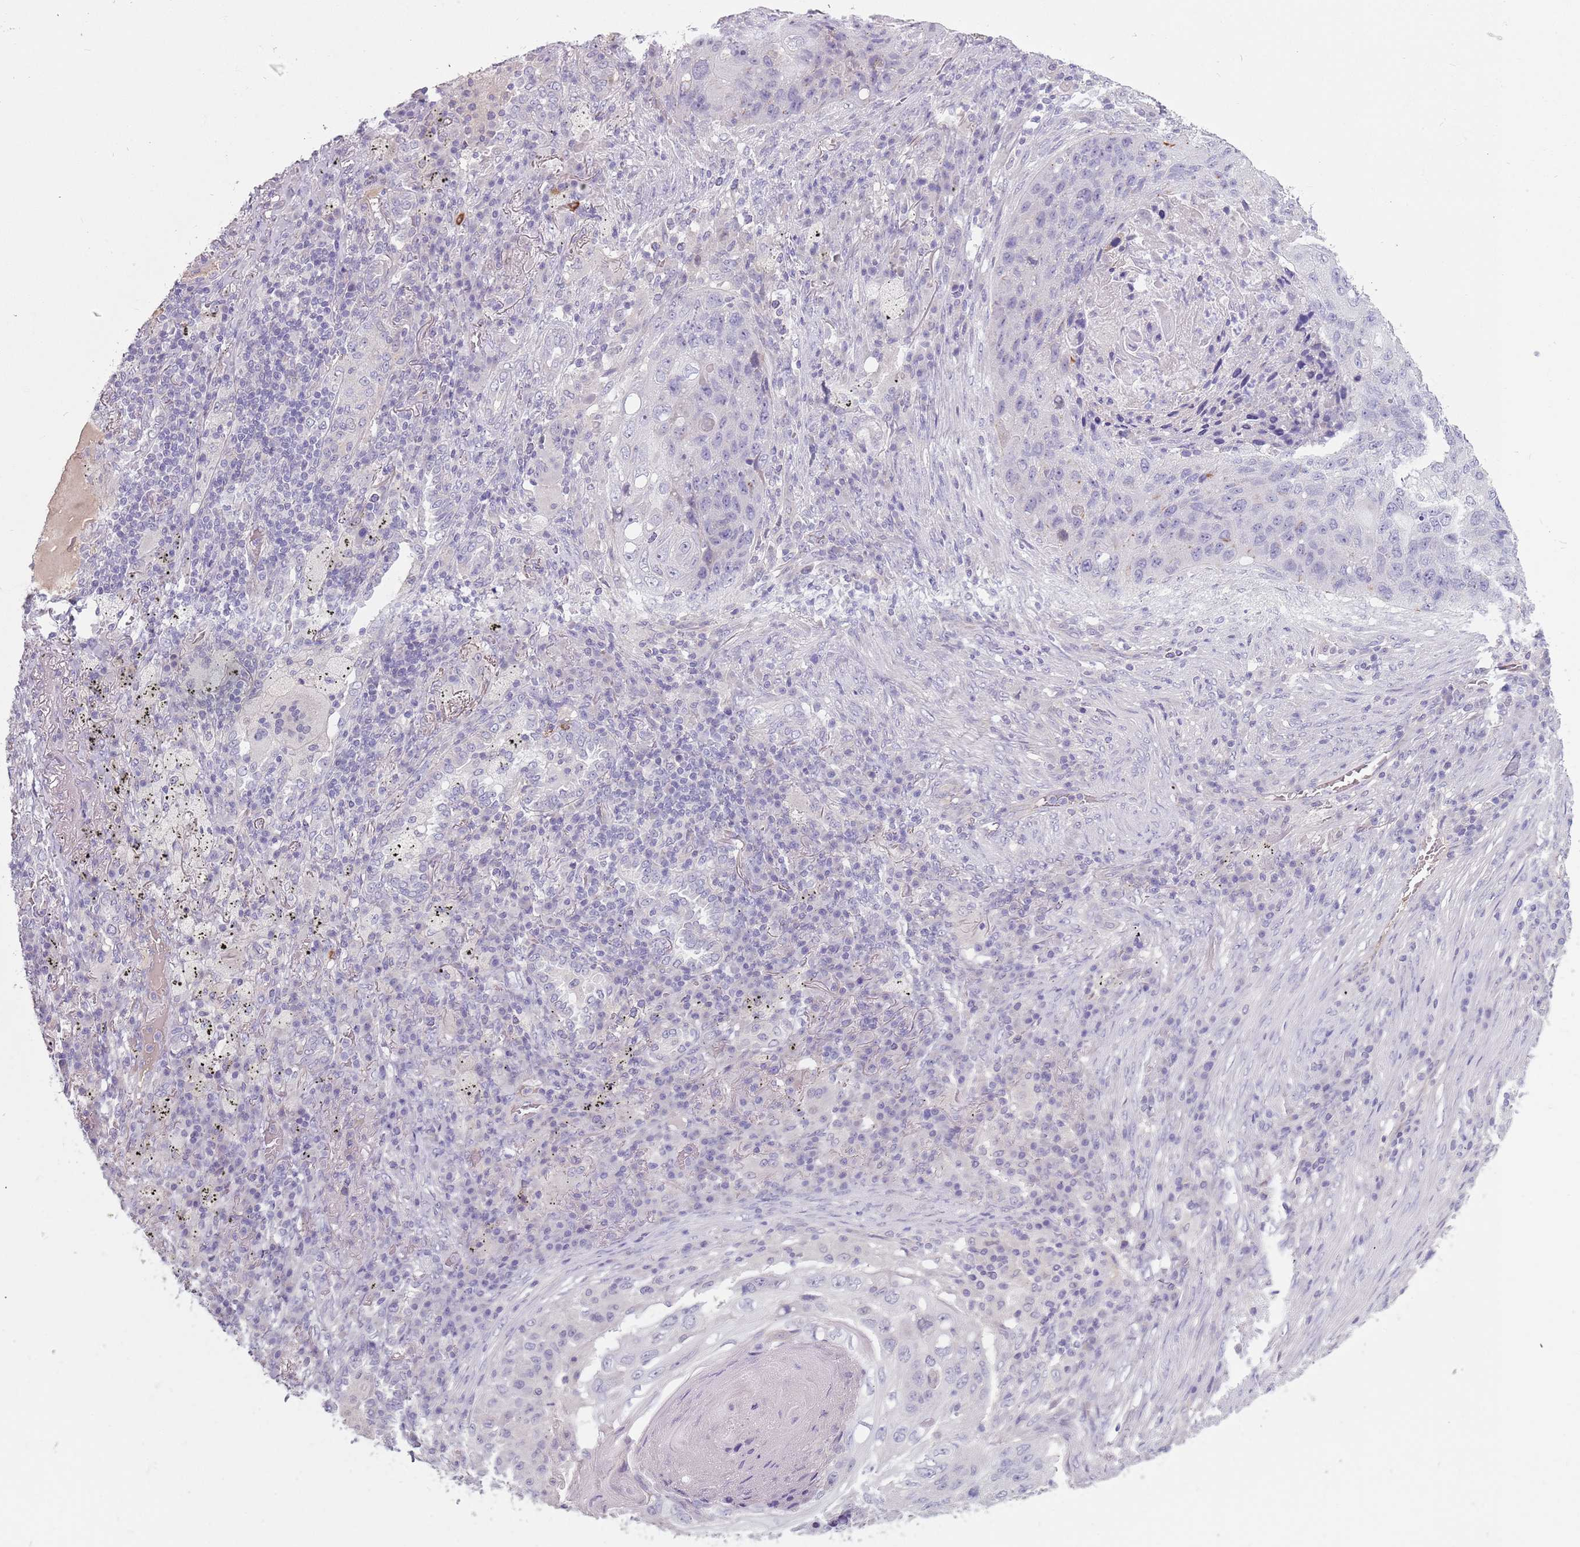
{"staining": {"intensity": "negative", "quantity": "none", "location": "none"}, "tissue": "lung cancer", "cell_type": "Tumor cells", "image_type": "cancer", "snomed": [{"axis": "morphology", "description": "Squamous cell carcinoma, NOS"}, {"axis": "topography", "description": "Lung"}], "caption": "Immunohistochemical staining of human lung cancer (squamous cell carcinoma) reveals no significant staining in tumor cells.", "gene": "DDX4", "patient": {"sex": "female", "age": 63}}